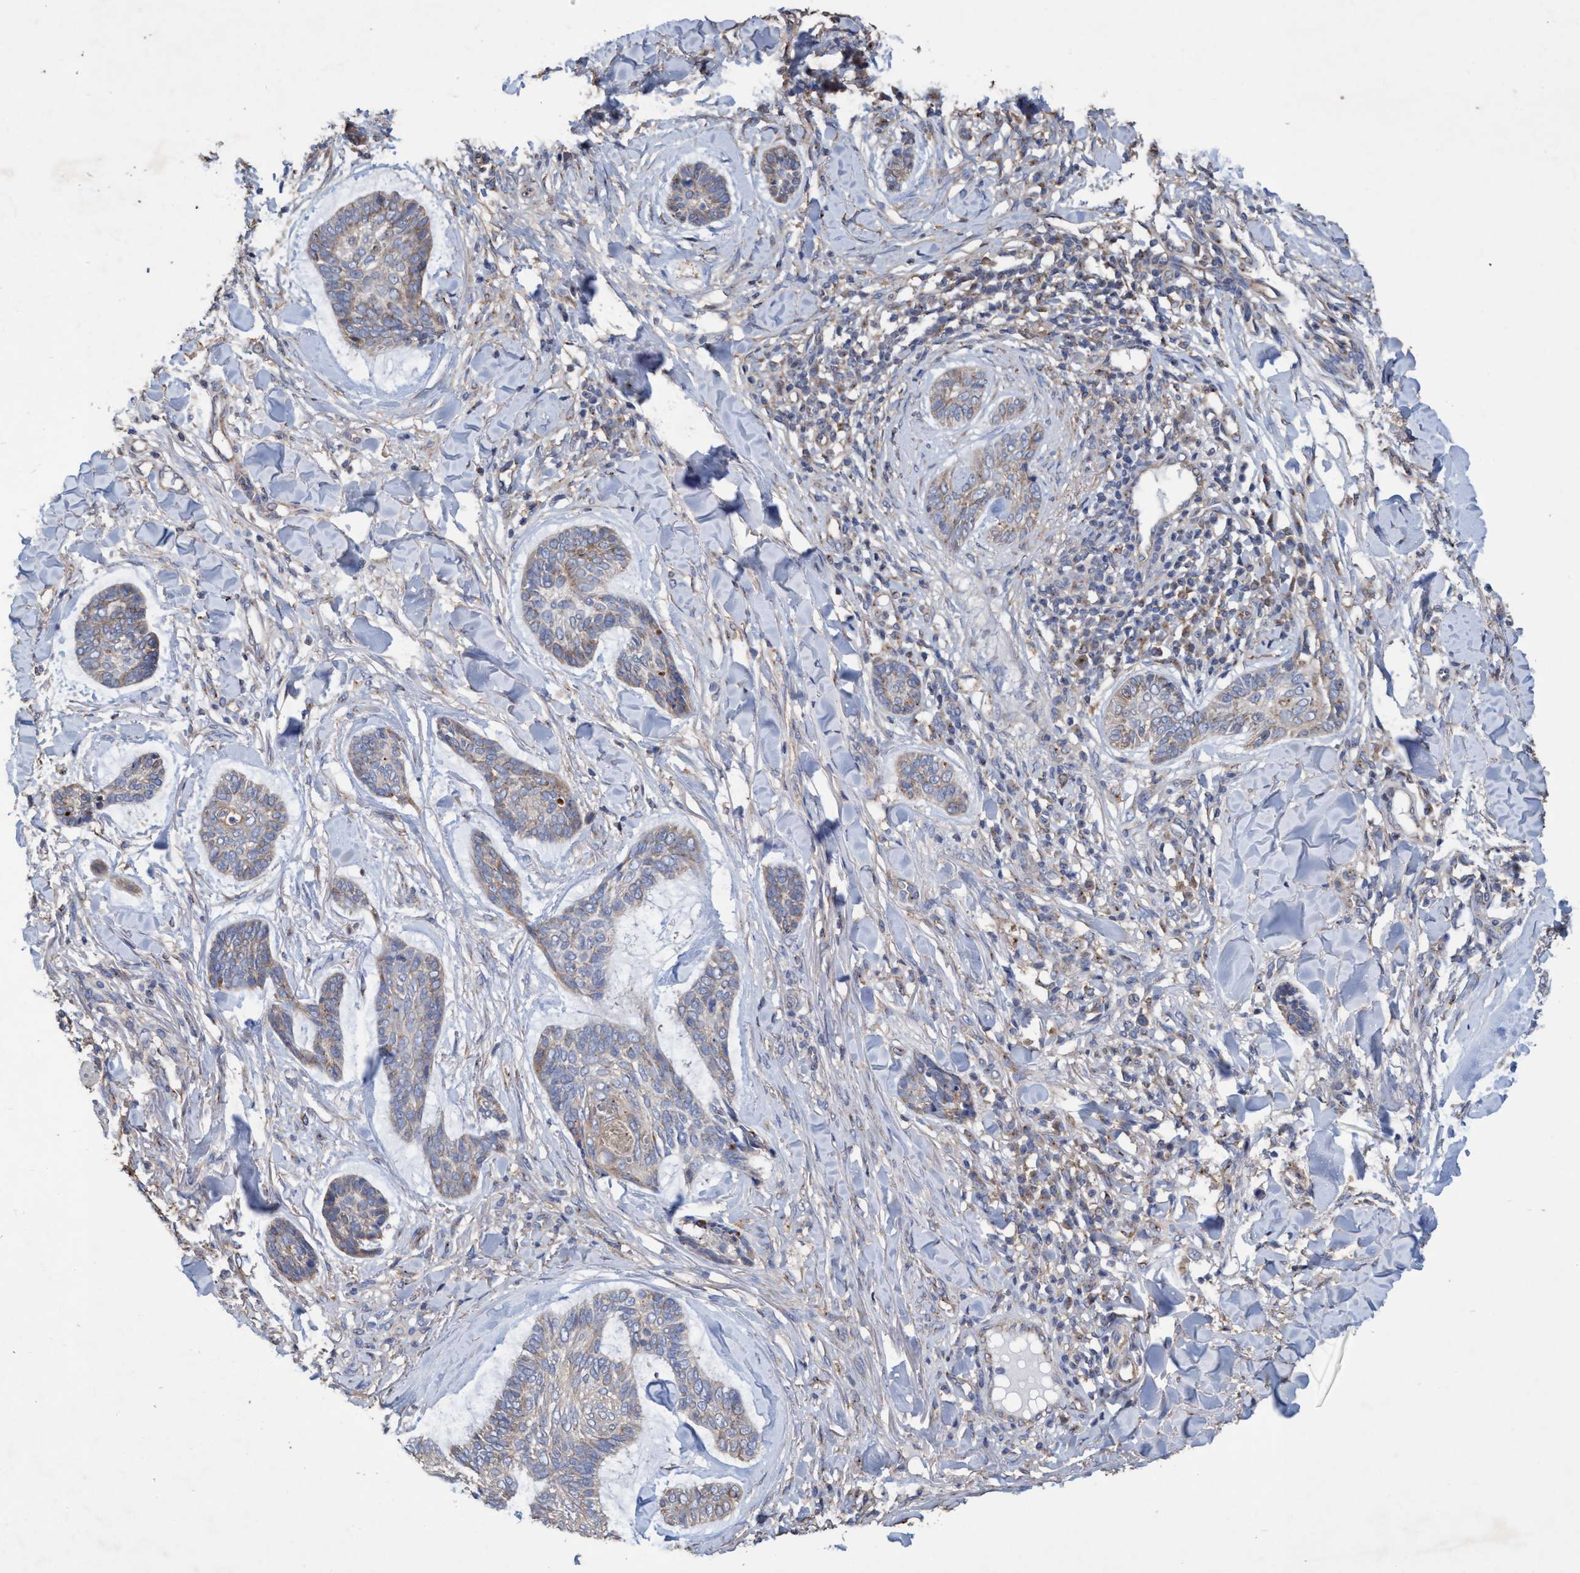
{"staining": {"intensity": "weak", "quantity": ">75%", "location": "cytoplasmic/membranous"}, "tissue": "skin cancer", "cell_type": "Tumor cells", "image_type": "cancer", "snomed": [{"axis": "morphology", "description": "Basal cell carcinoma"}, {"axis": "topography", "description": "Skin"}], "caption": "Immunohistochemical staining of human skin cancer (basal cell carcinoma) reveals weak cytoplasmic/membranous protein expression in about >75% of tumor cells.", "gene": "BICD2", "patient": {"sex": "male", "age": 43}}